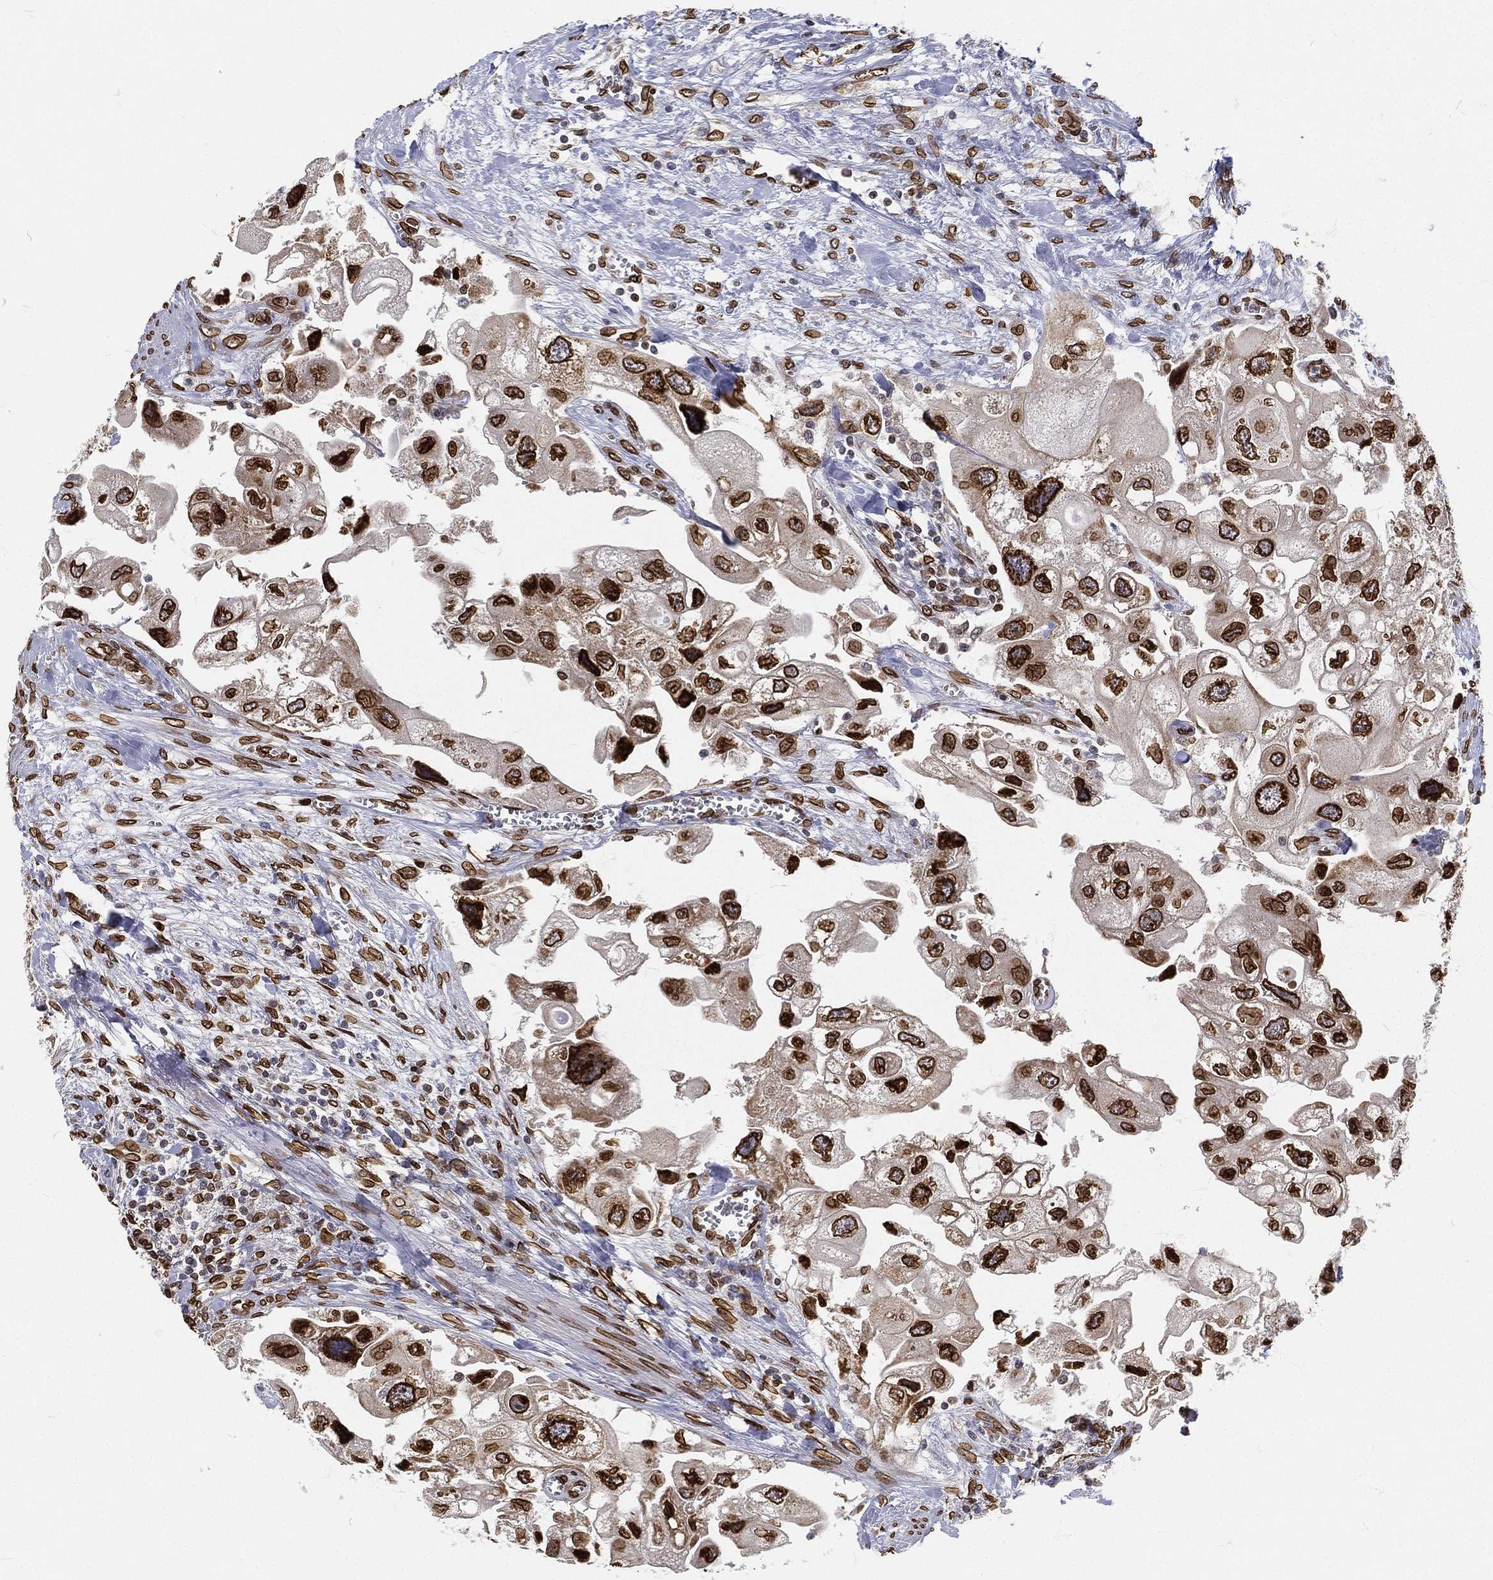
{"staining": {"intensity": "strong", "quantity": ">75%", "location": "cytoplasmic/membranous,nuclear"}, "tissue": "urothelial cancer", "cell_type": "Tumor cells", "image_type": "cancer", "snomed": [{"axis": "morphology", "description": "Urothelial carcinoma, High grade"}, {"axis": "topography", "description": "Urinary bladder"}], "caption": "Immunohistochemistry (IHC) of human high-grade urothelial carcinoma shows high levels of strong cytoplasmic/membranous and nuclear staining in approximately >75% of tumor cells.", "gene": "PALB2", "patient": {"sex": "male", "age": 59}}